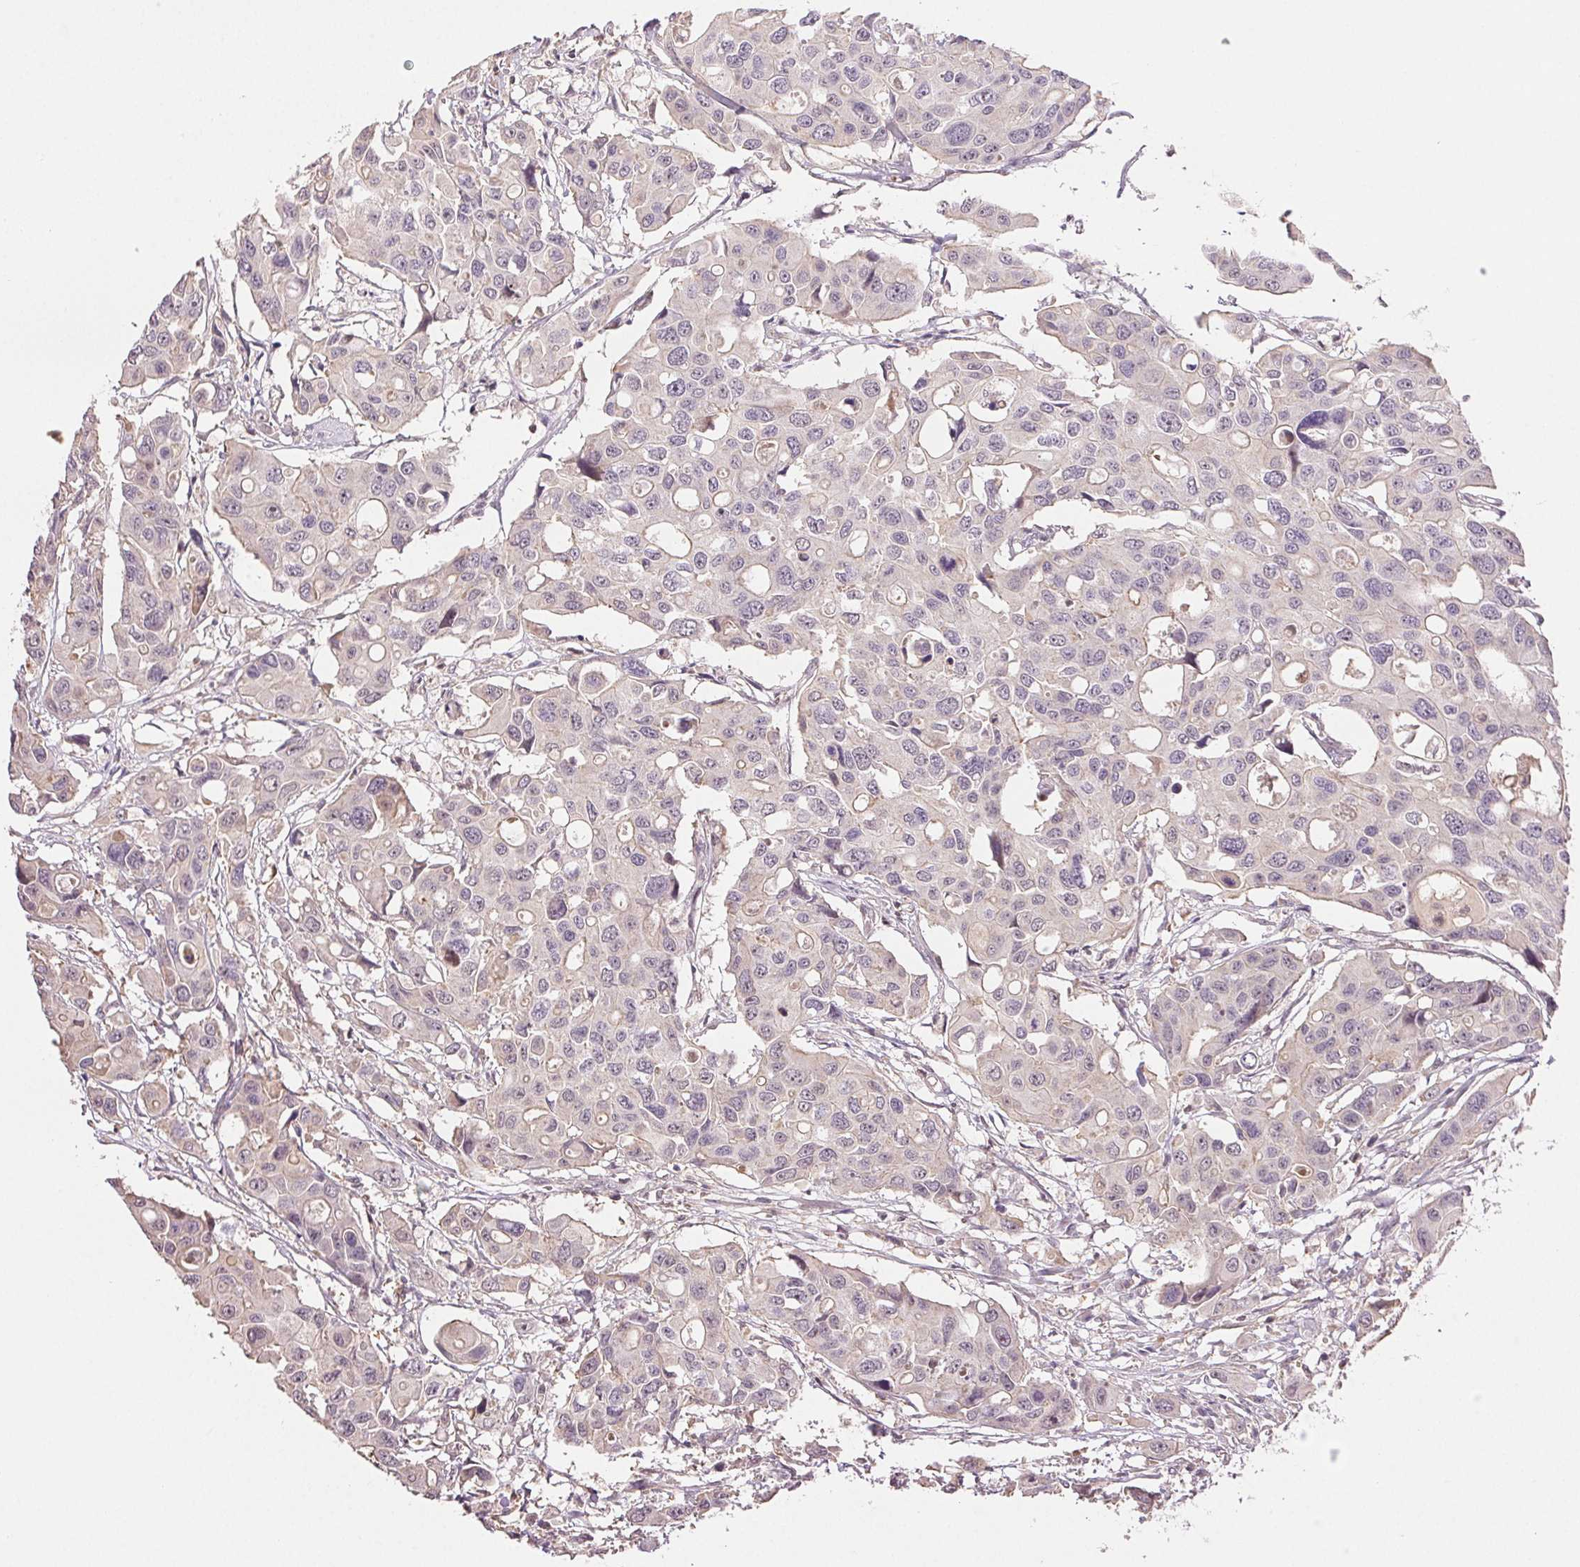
{"staining": {"intensity": "negative", "quantity": "none", "location": "none"}, "tissue": "colorectal cancer", "cell_type": "Tumor cells", "image_type": "cancer", "snomed": [{"axis": "morphology", "description": "Adenocarcinoma, NOS"}, {"axis": "topography", "description": "Colon"}], "caption": "DAB immunohistochemical staining of adenocarcinoma (colorectal) reveals no significant staining in tumor cells.", "gene": "TMEM253", "patient": {"sex": "male", "age": 77}}